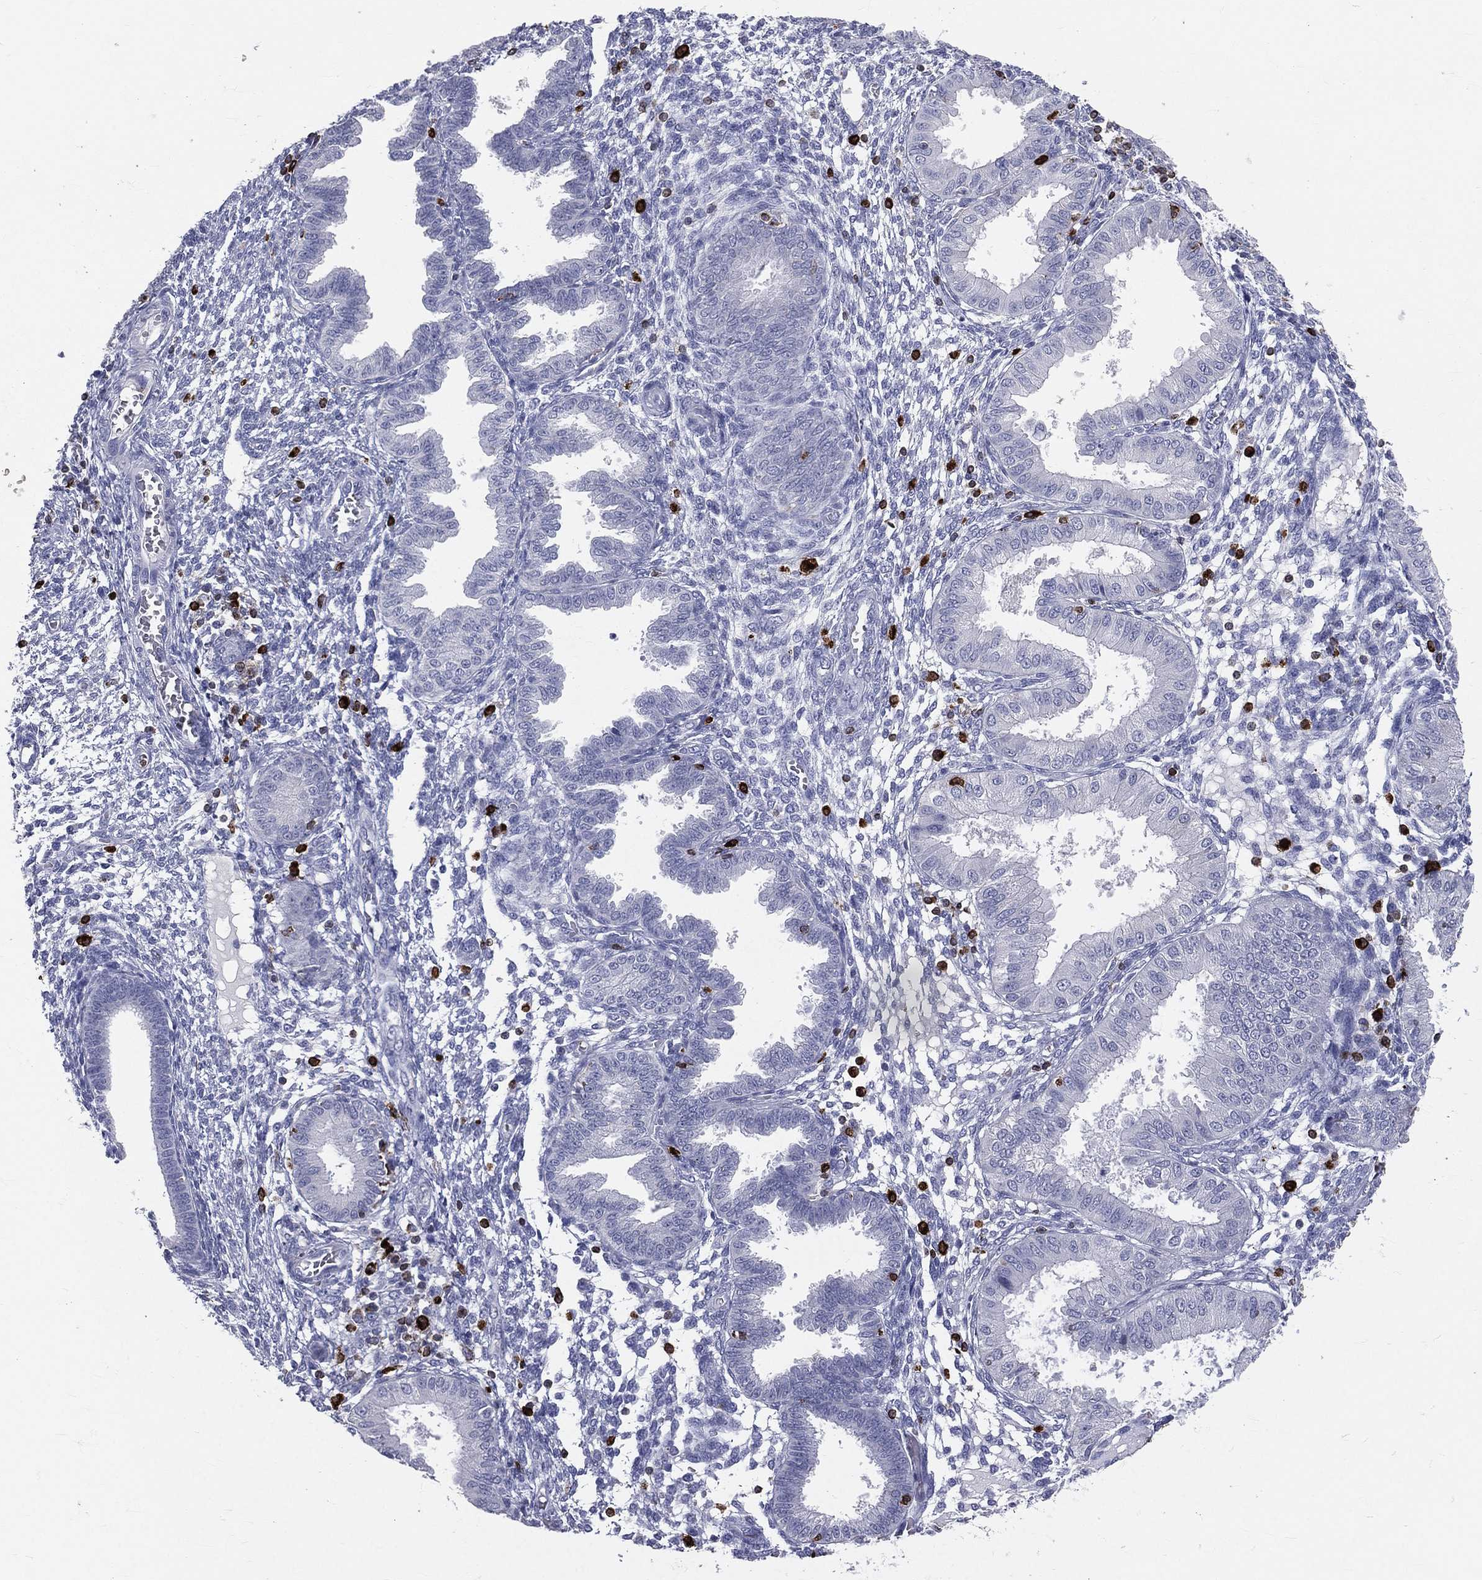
{"staining": {"intensity": "negative", "quantity": "none", "location": "none"}, "tissue": "endometrium", "cell_type": "Cells in endometrial stroma", "image_type": "normal", "snomed": [{"axis": "morphology", "description": "Normal tissue, NOS"}, {"axis": "topography", "description": "Endometrium"}], "caption": "Unremarkable endometrium was stained to show a protein in brown. There is no significant expression in cells in endometrial stroma. (DAB (3,3'-diaminobenzidine) immunohistochemistry, high magnification).", "gene": "CTSW", "patient": {"sex": "female", "age": 43}}